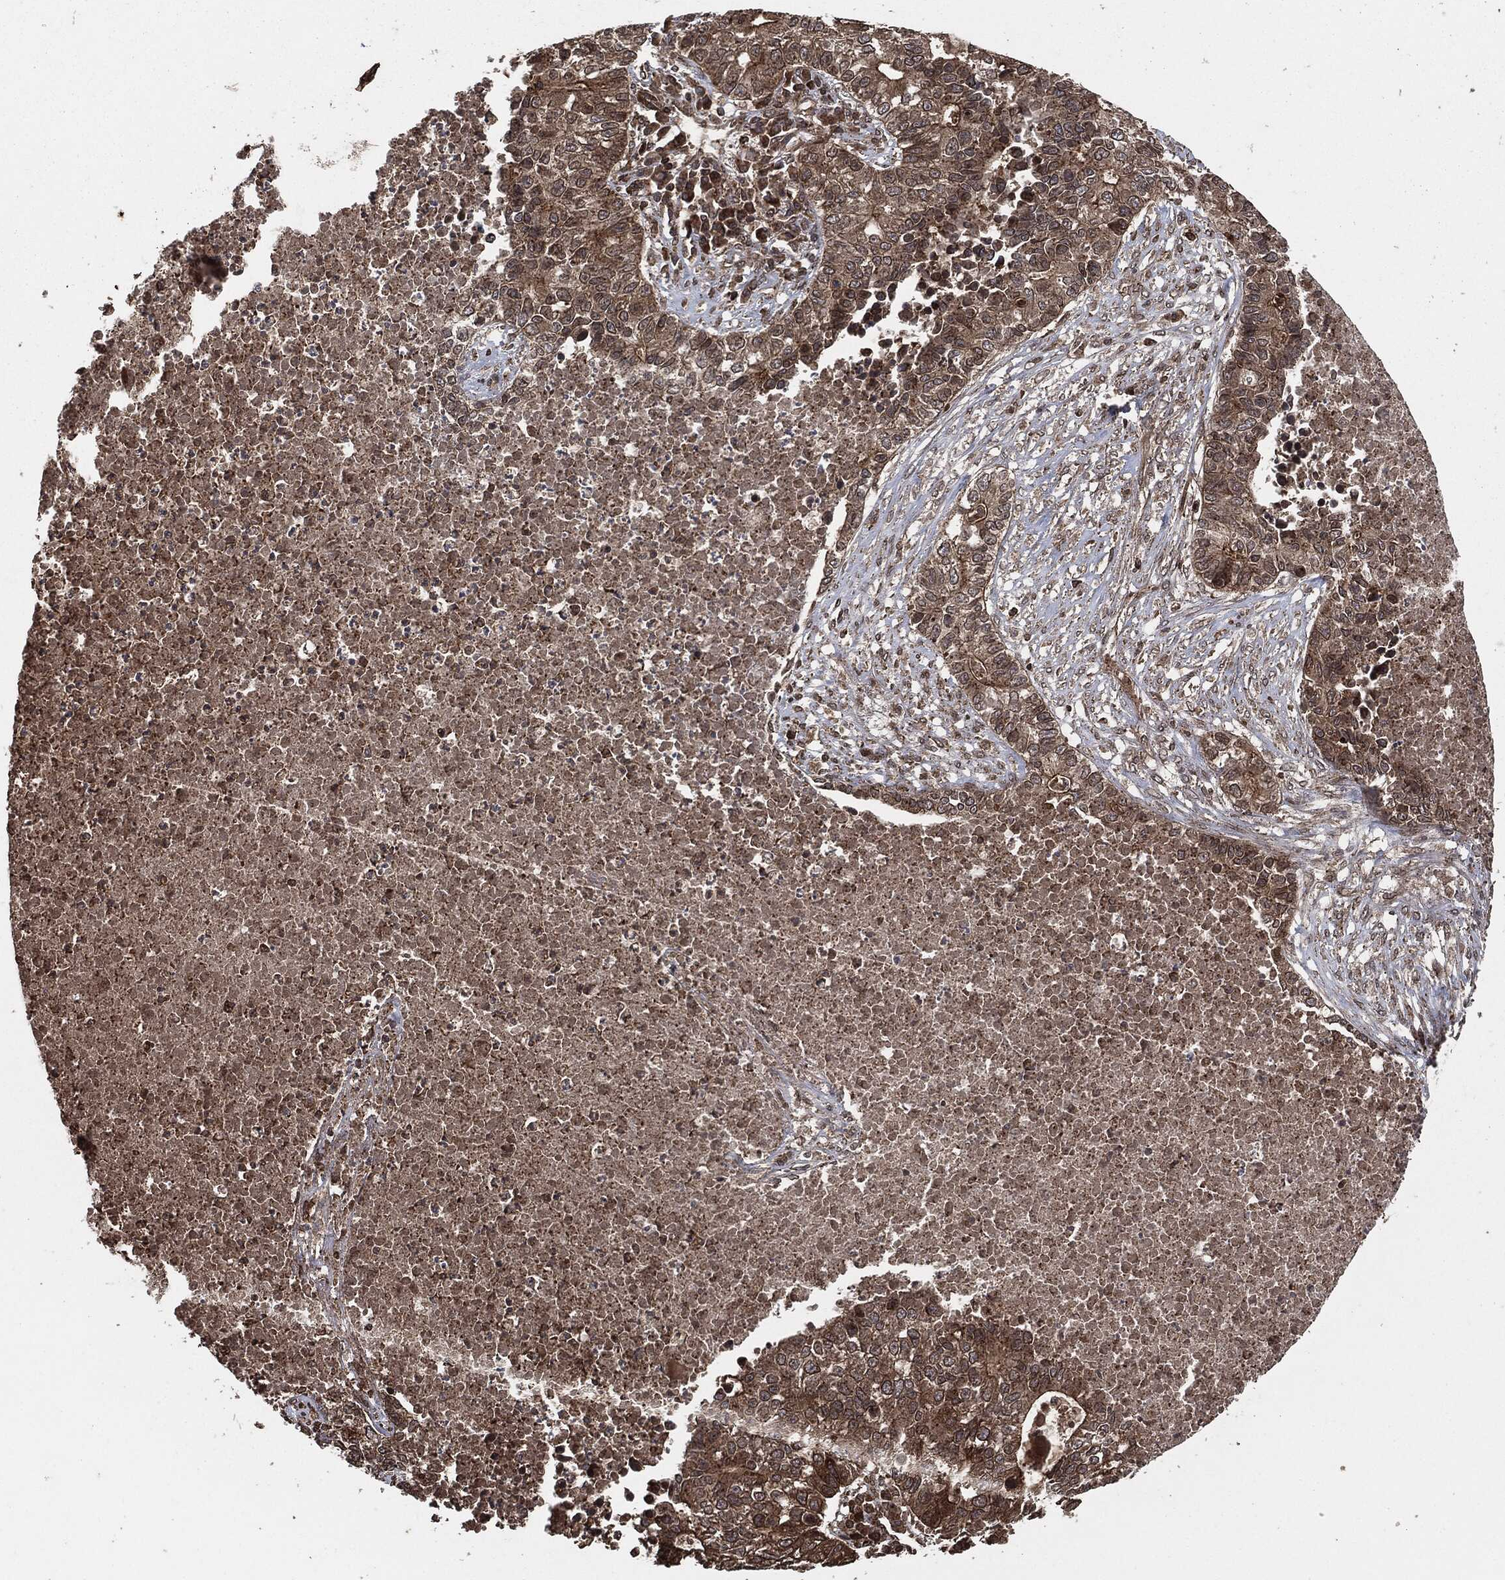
{"staining": {"intensity": "moderate", "quantity": ">75%", "location": "cytoplasmic/membranous"}, "tissue": "lung cancer", "cell_type": "Tumor cells", "image_type": "cancer", "snomed": [{"axis": "morphology", "description": "Adenocarcinoma, NOS"}, {"axis": "topography", "description": "Lung"}], "caption": "Immunohistochemistry (DAB) staining of human lung cancer (adenocarcinoma) exhibits moderate cytoplasmic/membranous protein staining in approximately >75% of tumor cells.", "gene": "IFIT1", "patient": {"sex": "male", "age": 57}}